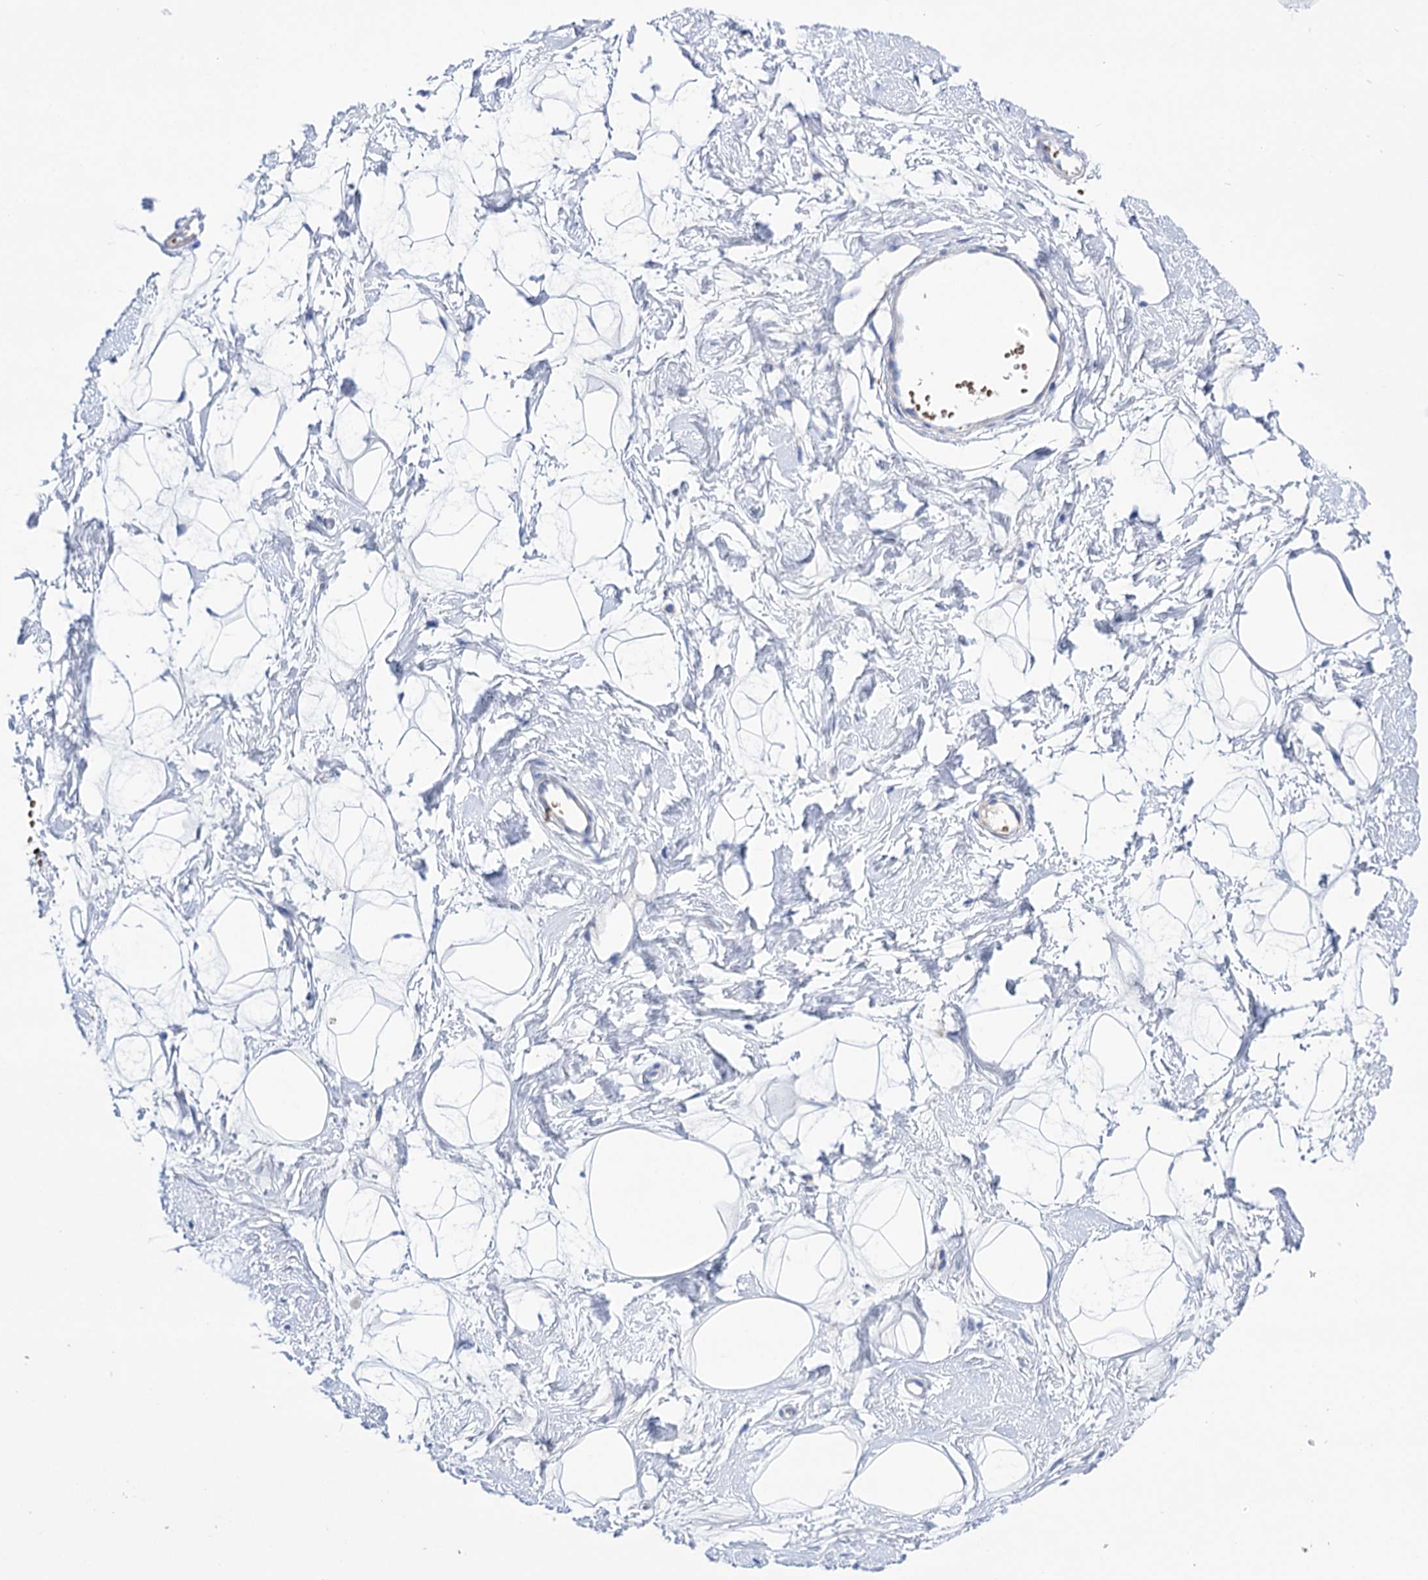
{"staining": {"intensity": "negative", "quantity": "none", "location": "none"}, "tissue": "breast", "cell_type": "Adipocytes", "image_type": "normal", "snomed": [{"axis": "morphology", "description": "Normal tissue, NOS"}, {"axis": "morphology", "description": "Adenoma, NOS"}, {"axis": "topography", "description": "Breast"}], "caption": "IHC histopathology image of normal breast: breast stained with DAB (3,3'-diaminobenzidine) displays no significant protein expression in adipocytes.", "gene": "YARS2", "patient": {"sex": "female", "age": 23}}